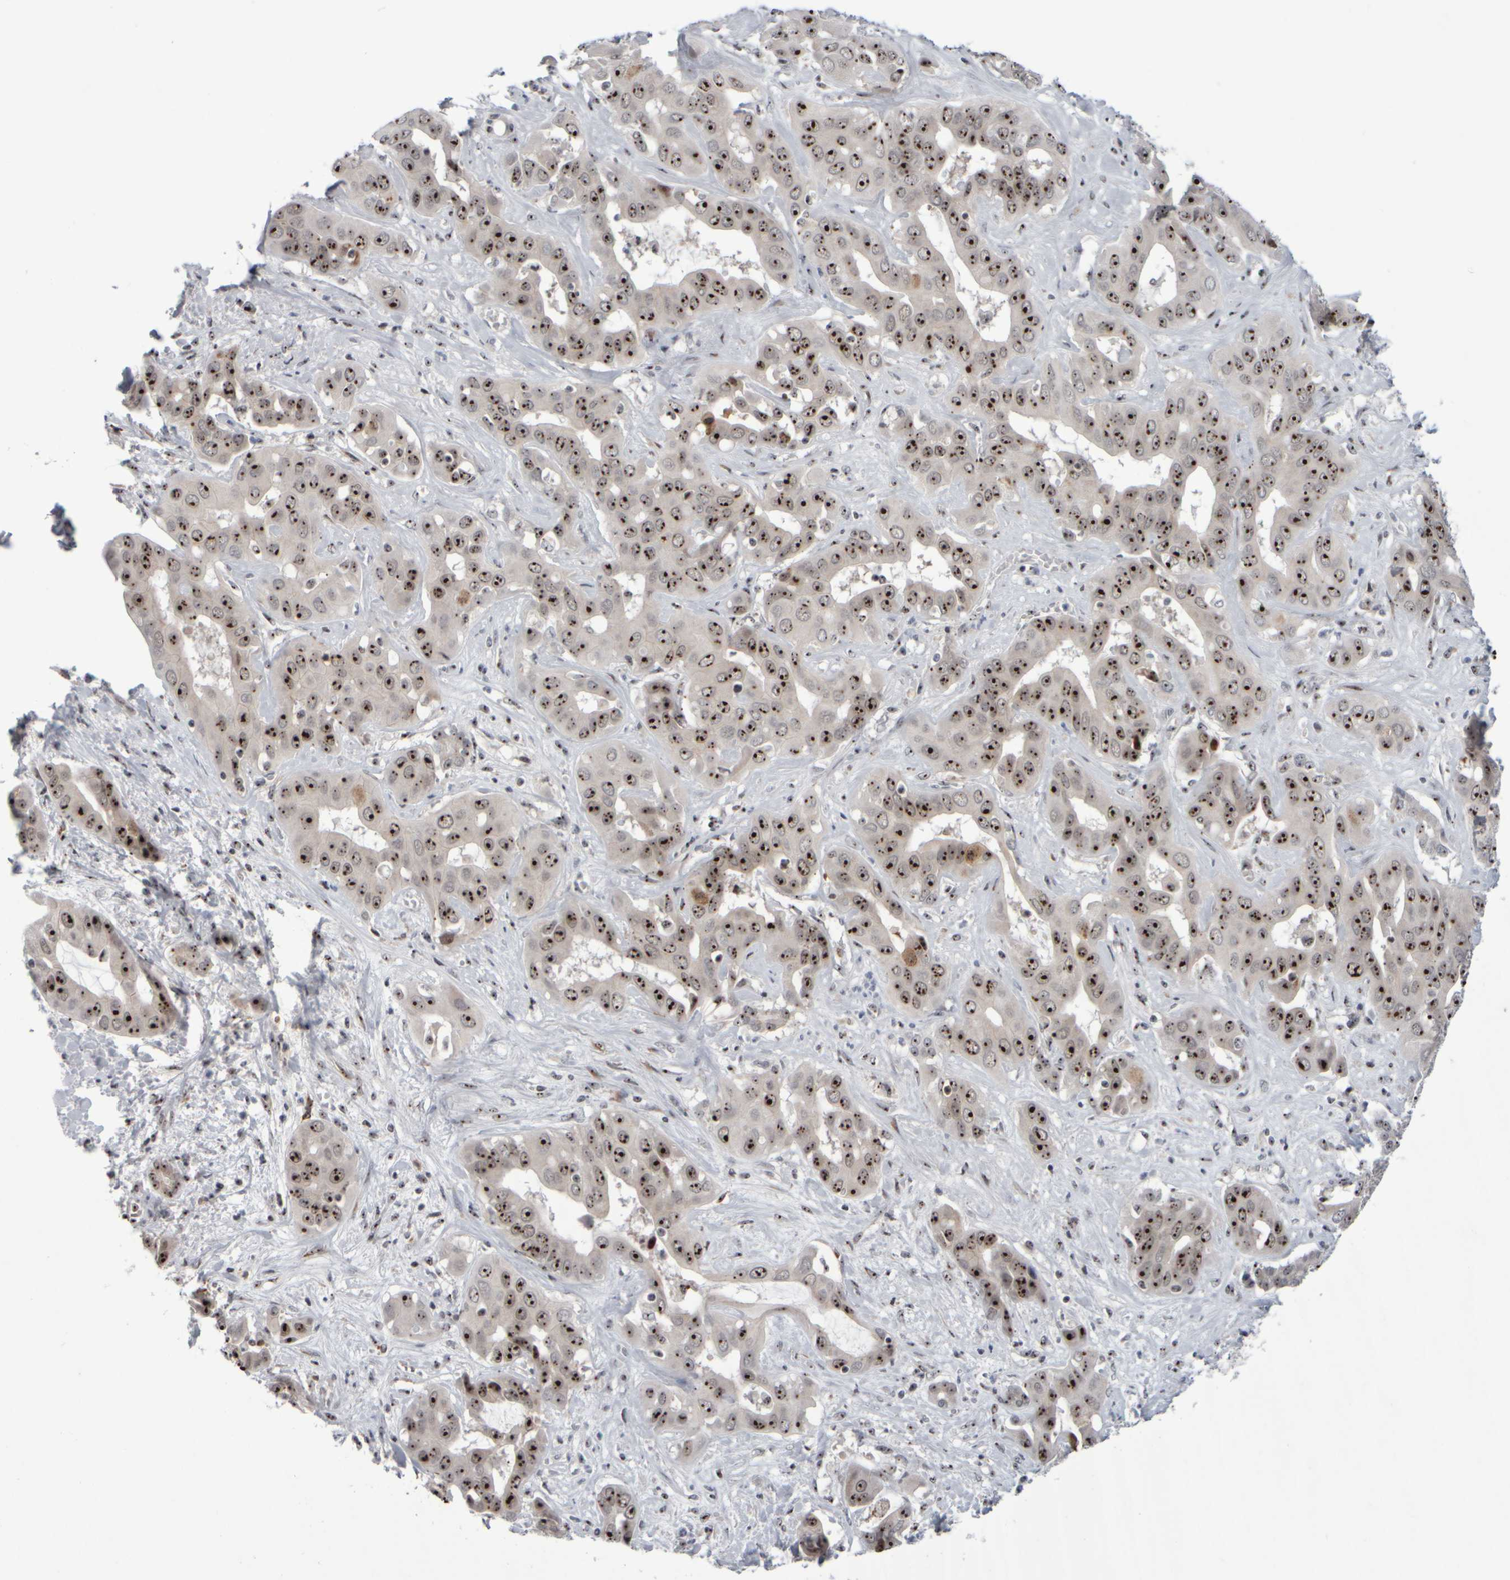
{"staining": {"intensity": "strong", "quantity": ">75%", "location": "nuclear"}, "tissue": "liver cancer", "cell_type": "Tumor cells", "image_type": "cancer", "snomed": [{"axis": "morphology", "description": "Cholangiocarcinoma"}, {"axis": "topography", "description": "Liver"}], "caption": "This histopathology image shows liver cholangiocarcinoma stained with IHC to label a protein in brown. The nuclear of tumor cells show strong positivity for the protein. Nuclei are counter-stained blue.", "gene": "SURF6", "patient": {"sex": "female", "age": 52}}